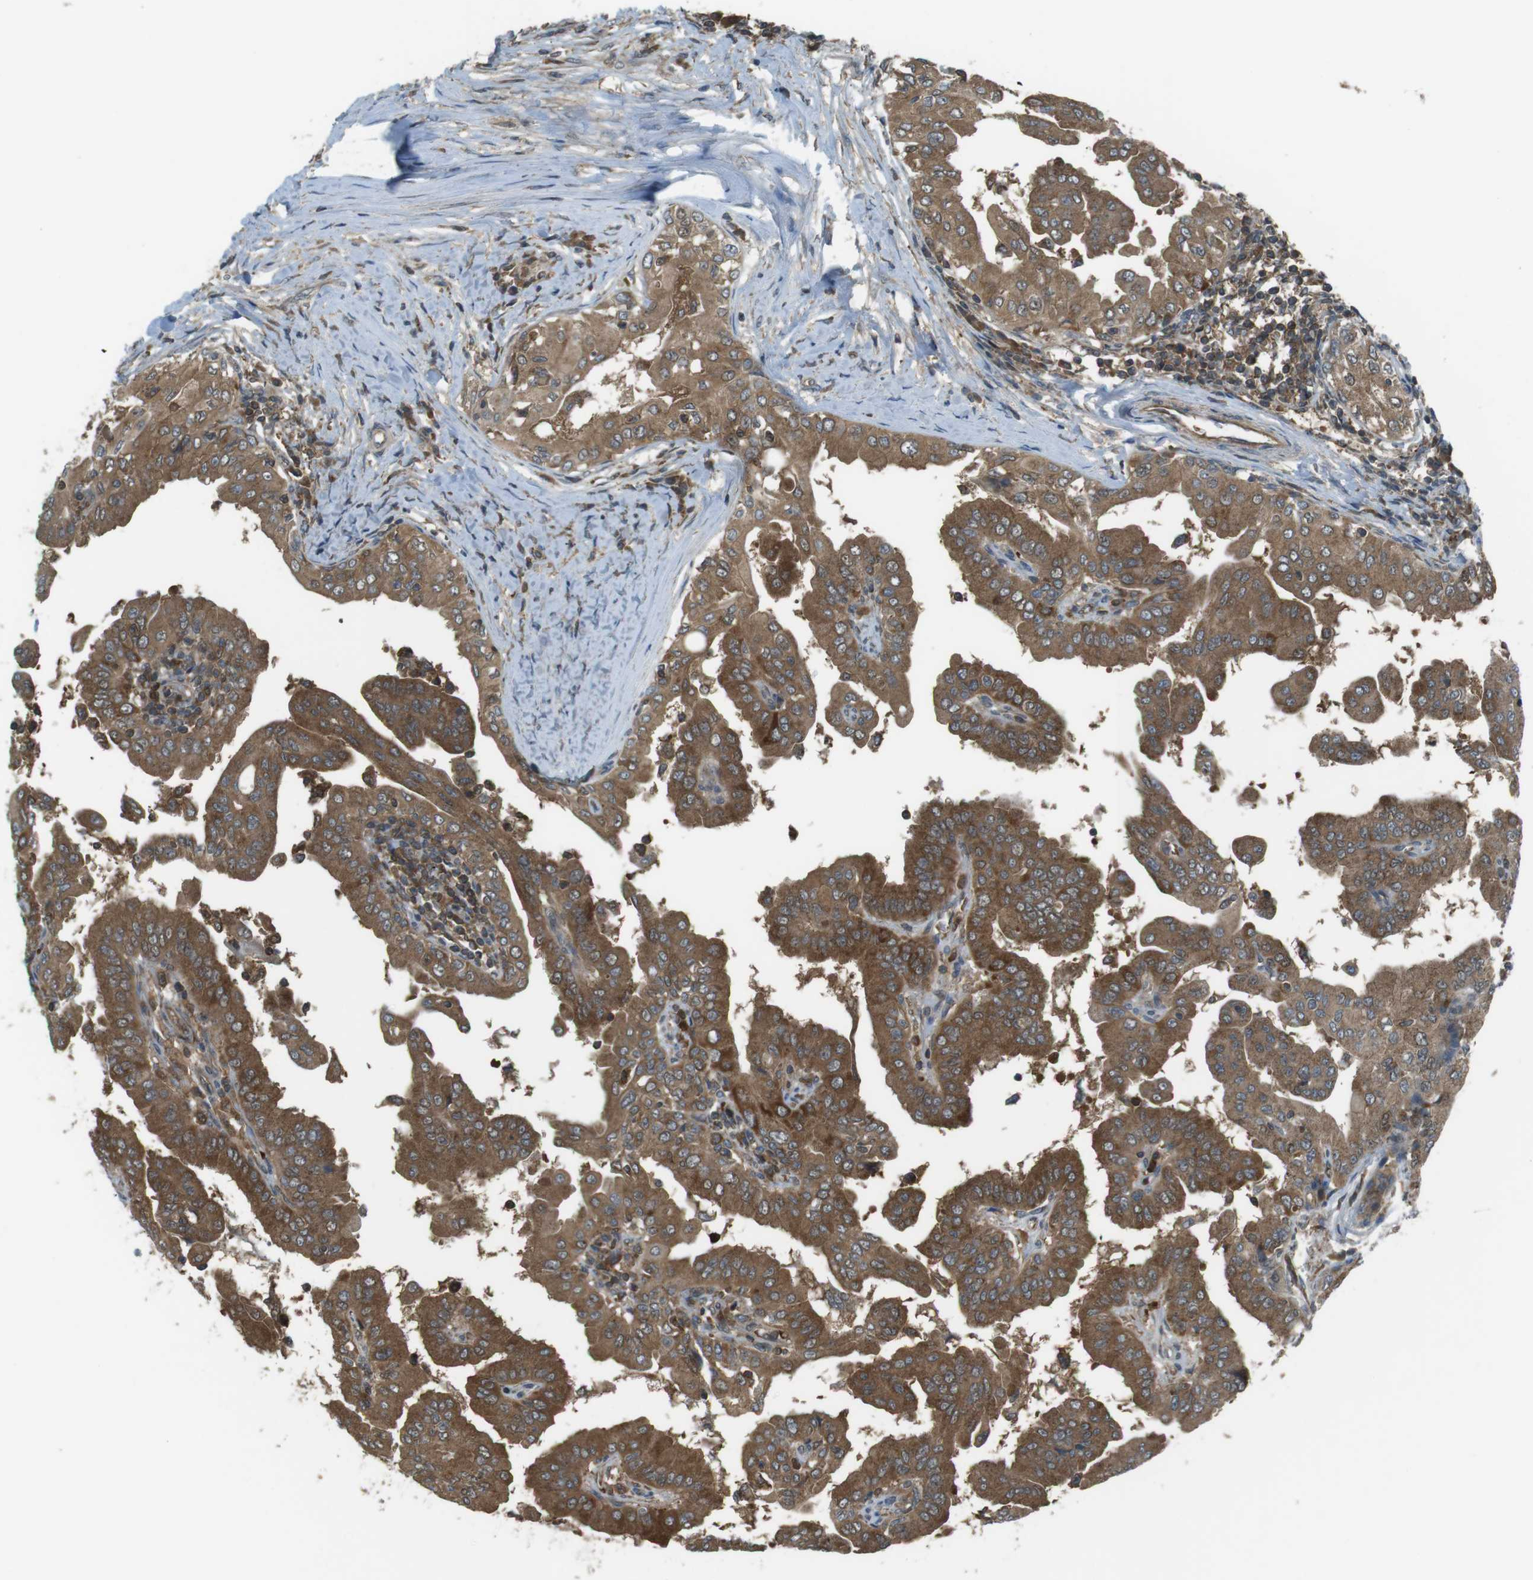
{"staining": {"intensity": "moderate", "quantity": ">75%", "location": "cytoplasmic/membranous"}, "tissue": "thyroid cancer", "cell_type": "Tumor cells", "image_type": "cancer", "snomed": [{"axis": "morphology", "description": "Papillary adenocarcinoma, NOS"}, {"axis": "topography", "description": "Thyroid gland"}], "caption": "IHC histopathology image of human thyroid papillary adenocarcinoma stained for a protein (brown), which shows medium levels of moderate cytoplasmic/membranous staining in about >75% of tumor cells.", "gene": "LRRC3B", "patient": {"sex": "male", "age": 33}}